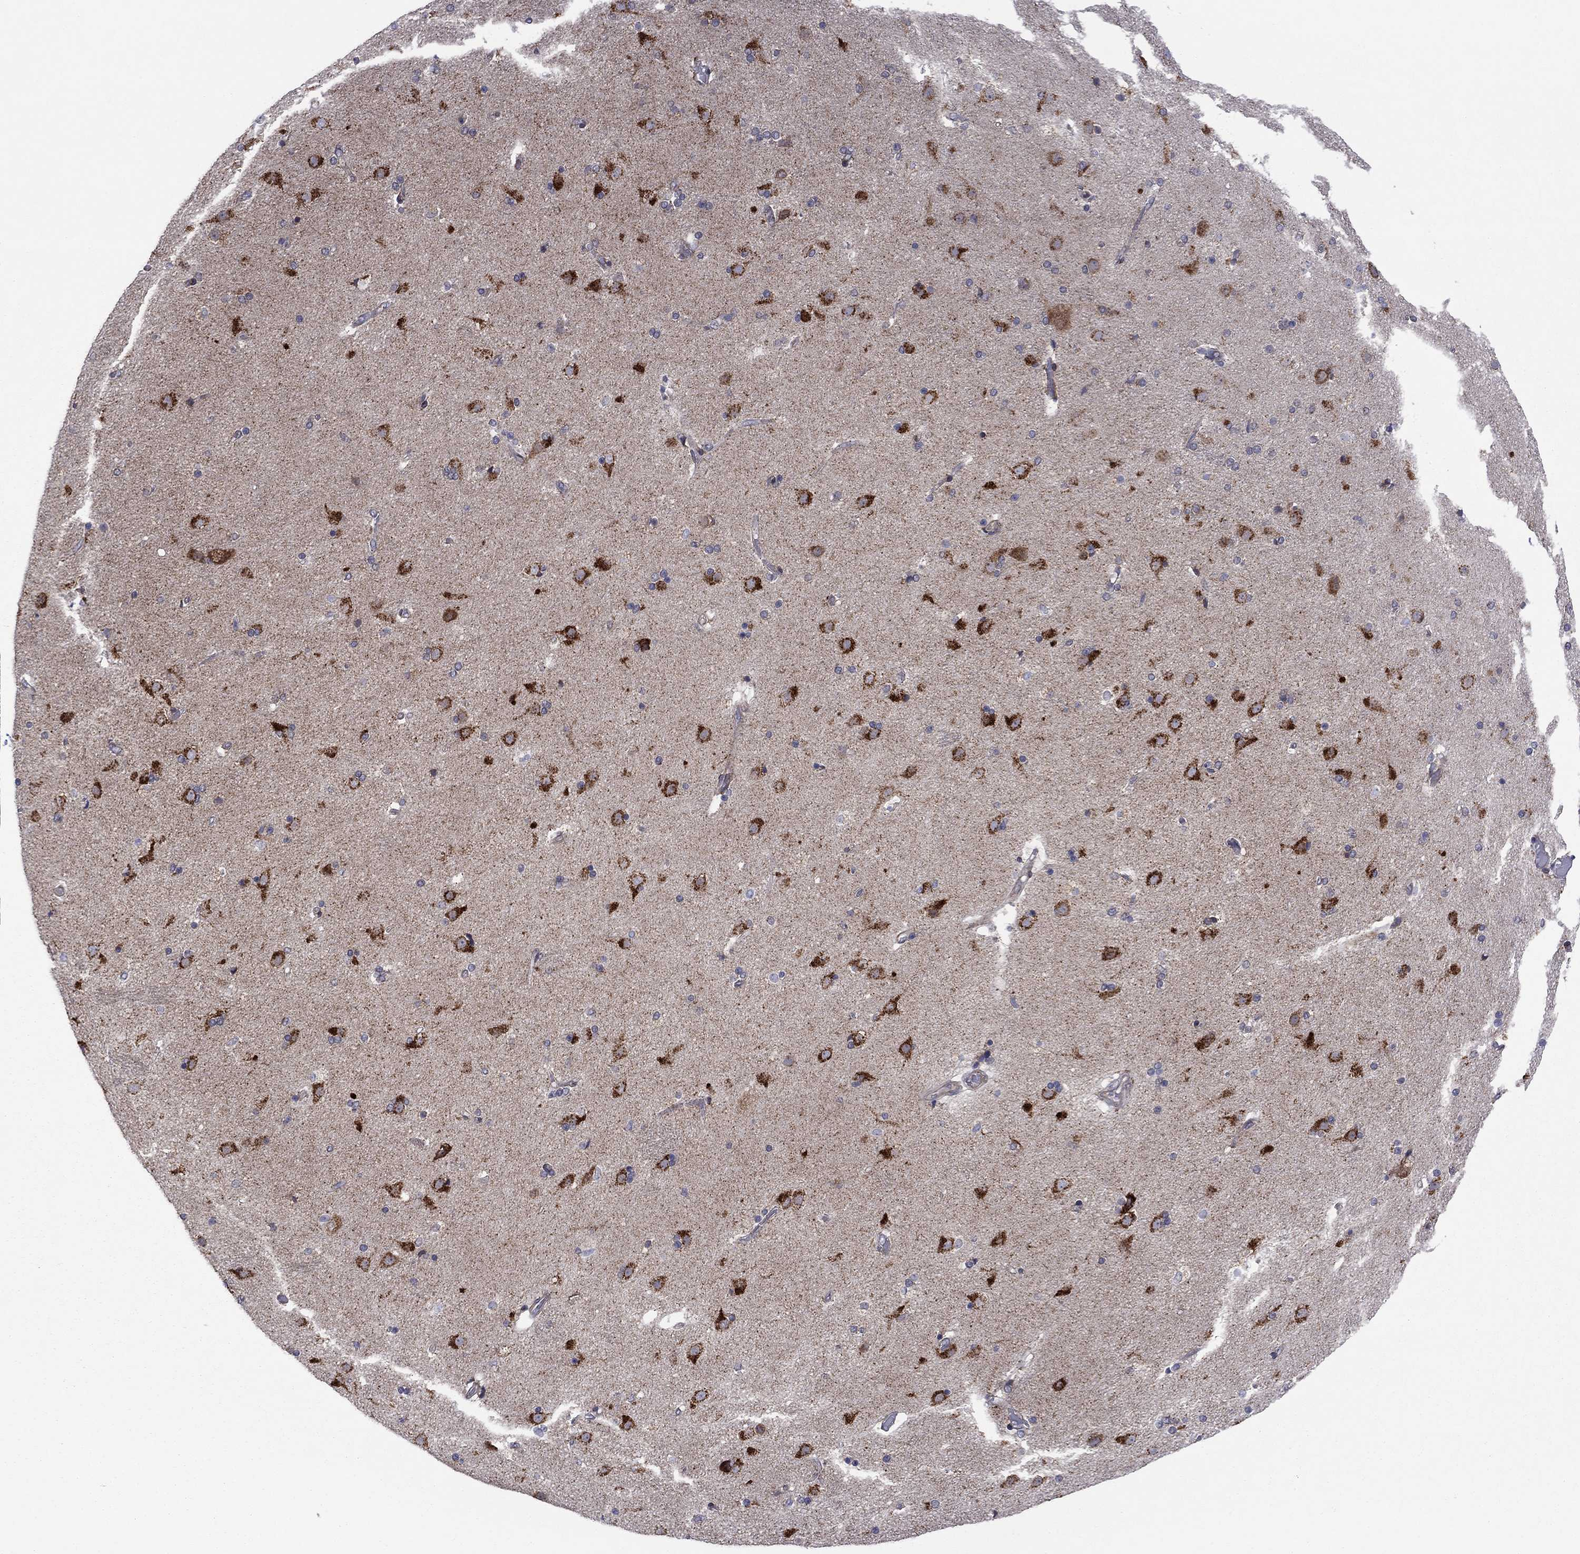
{"staining": {"intensity": "negative", "quantity": "none", "location": "none"}, "tissue": "caudate", "cell_type": "Glial cells", "image_type": "normal", "snomed": [{"axis": "morphology", "description": "Normal tissue, NOS"}, {"axis": "topography", "description": "Lateral ventricle wall"}], "caption": "A micrograph of caudate stained for a protein exhibits no brown staining in glial cells. Brightfield microscopy of immunohistochemistry stained with DAB (3,3'-diaminobenzidine) (brown) and hematoxylin (blue), captured at high magnification.", "gene": "GPR155", "patient": {"sex": "male", "age": 54}}